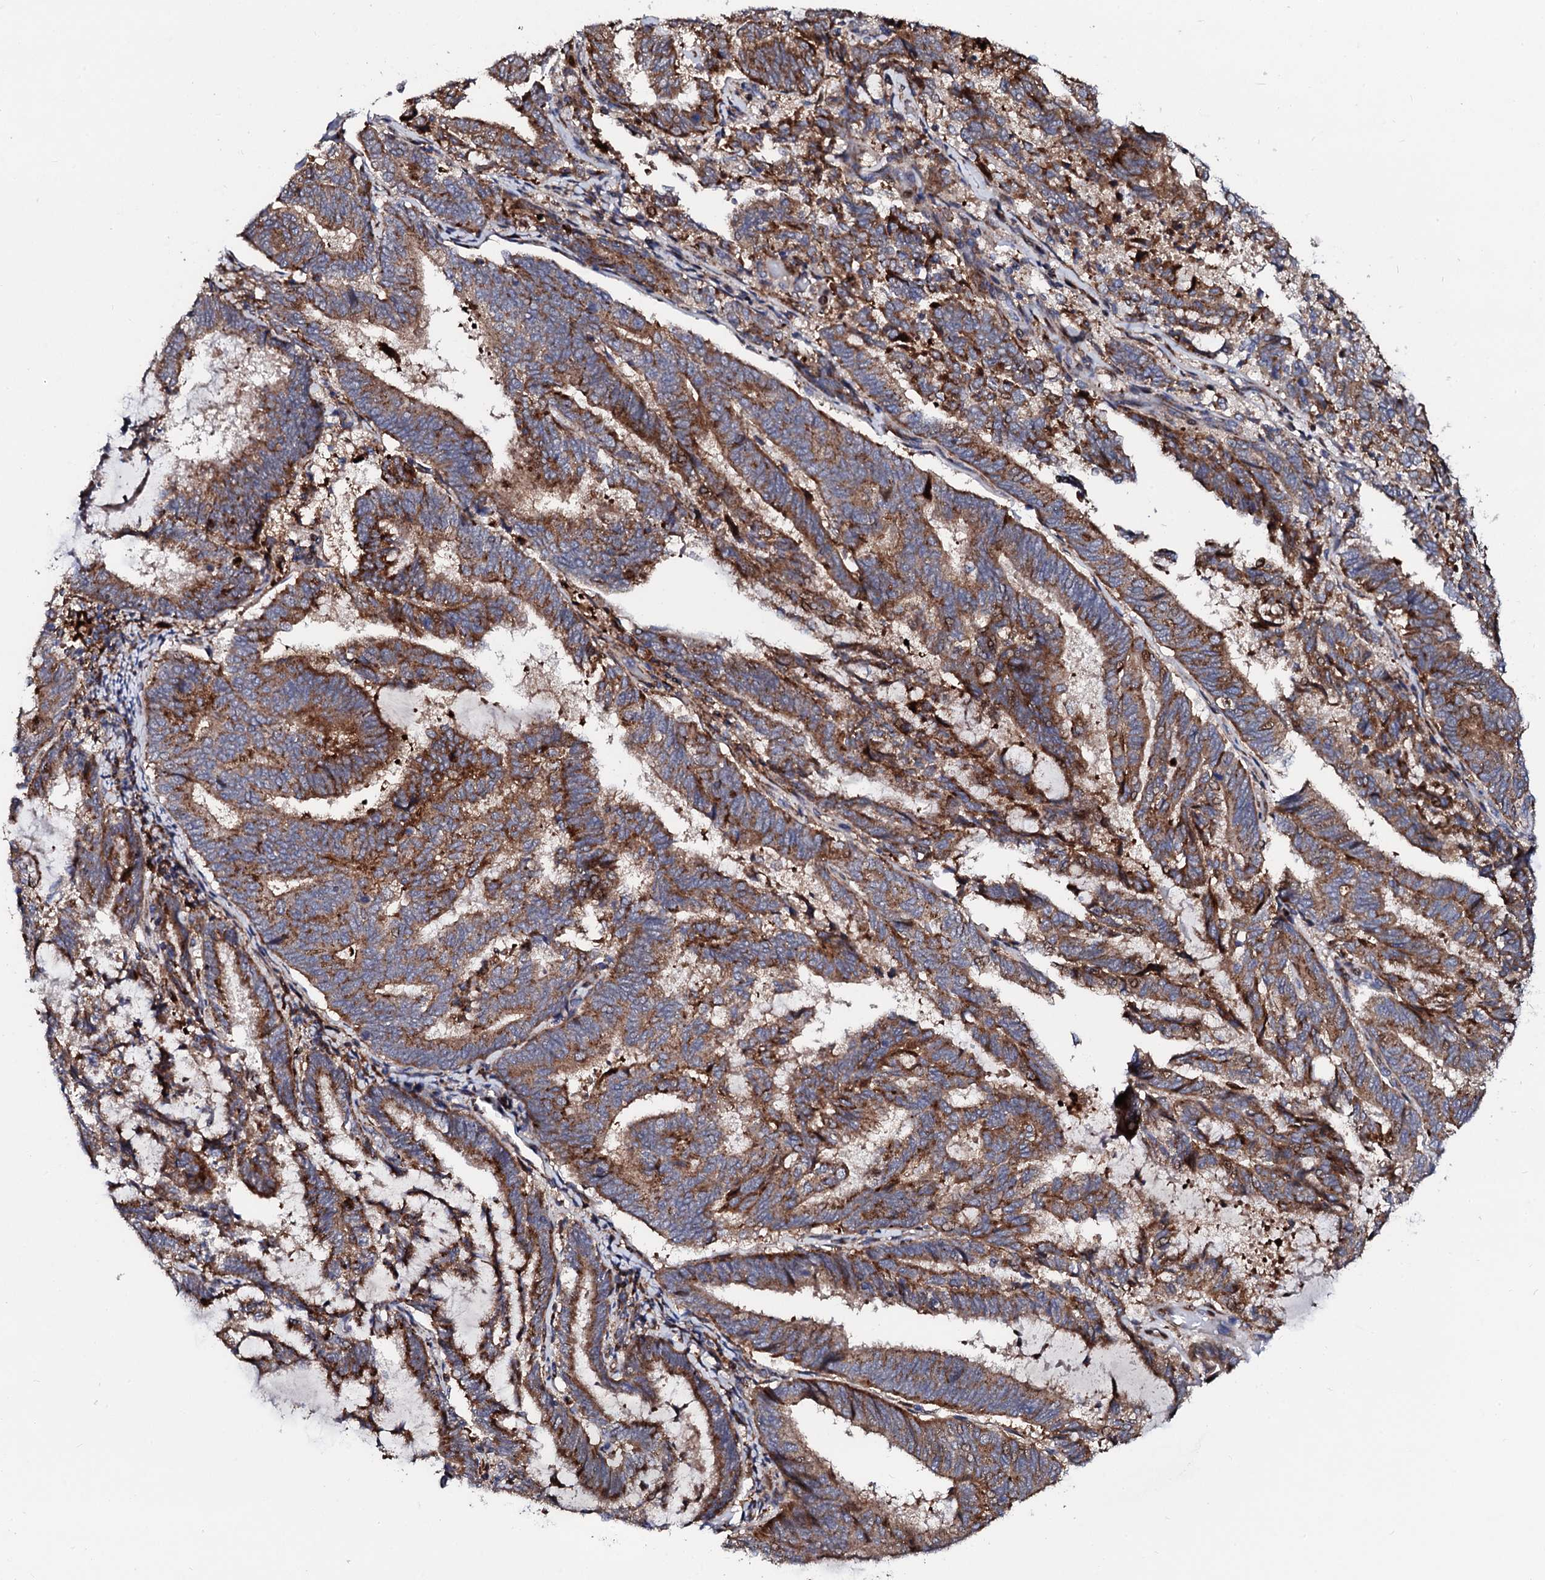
{"staining": {"intensity": "strong", "quantity": ">75%", "location": "cytoplasmic/membranous"}, "tissue": "endometrial cancer", "cell_type": "Tumor cells", "image_type": "cancer", "snomed": [{"axis": "morphology", "description": "Adenocarcinoma, NOS"}, {"axis": "topography", "description": "Endometrium"}], "caption": "Adenocarcinoma (endometrial) was stained to show a protein in brown. There is high levels of strong cytoplasmic/membranous expression in about >75% of tumor cells.", "gene": "TCIRG1", "patient": {"sex": "female", "age": 80}}